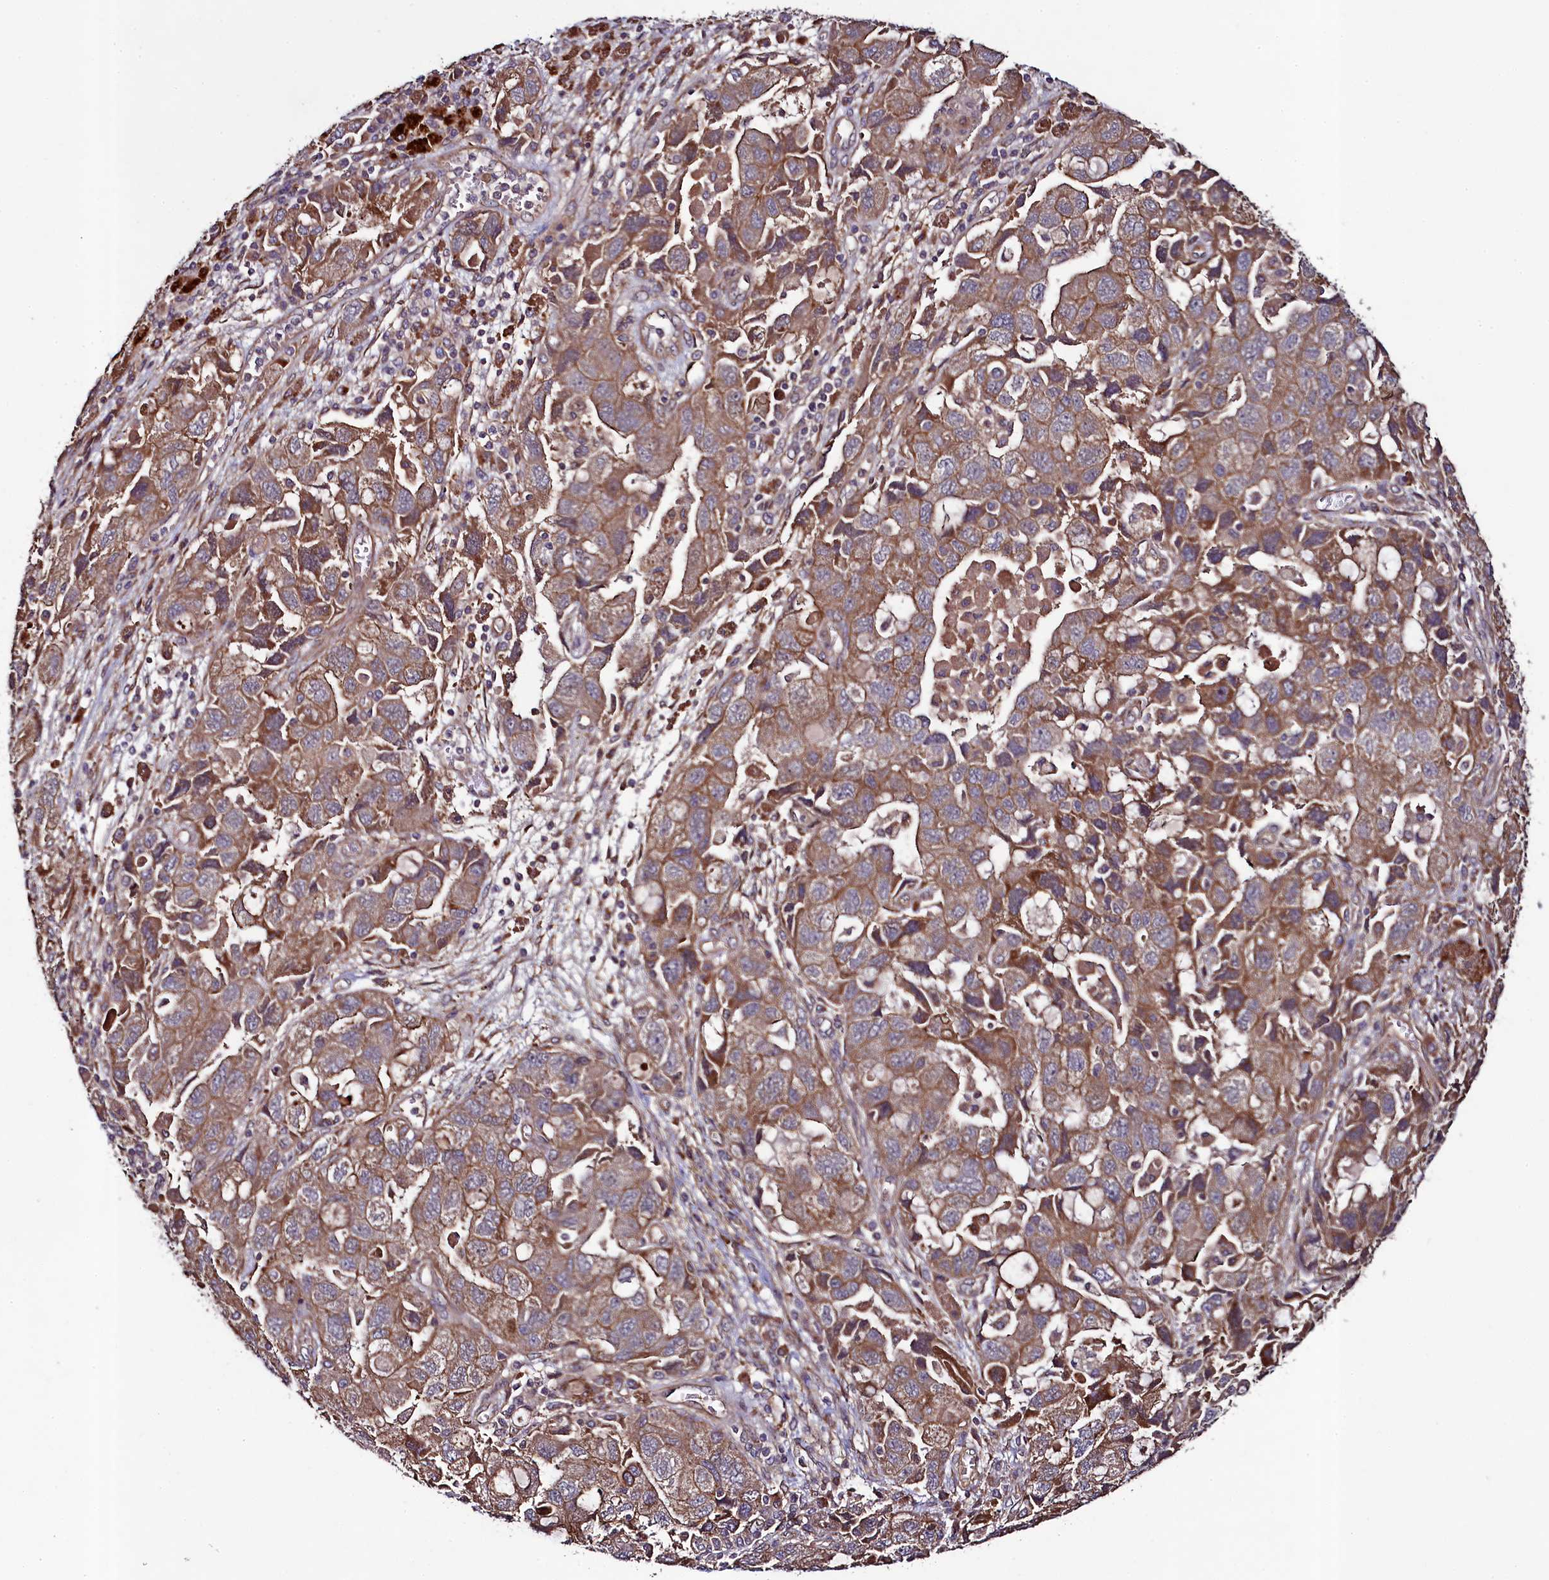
{"staining": {"intensity": "moderate", "quantity": ">75%", "location": "cytoplasmic/membranous"}, "tissue": "ovarian cancer", "cell_type": "Tumor cells", "image_type": "cancer", "snomed": [{"axis": "morphology", "description": "Carcinoma, NOS"}, {"axis": "morphology", "description": "Cystadenocarcinoma, serous, NOS"}, {"axis": "topography", "description": "Ovary"}], "caption": "Brown immunohistochemical staining in ovarian serous cystadenocarcinoma reveals moderate cytoplasmic/membranous positivity in about >75% of tumor cells.", "gene": "CCDC102A", "patient": {"sex": "female", "age": 69}}